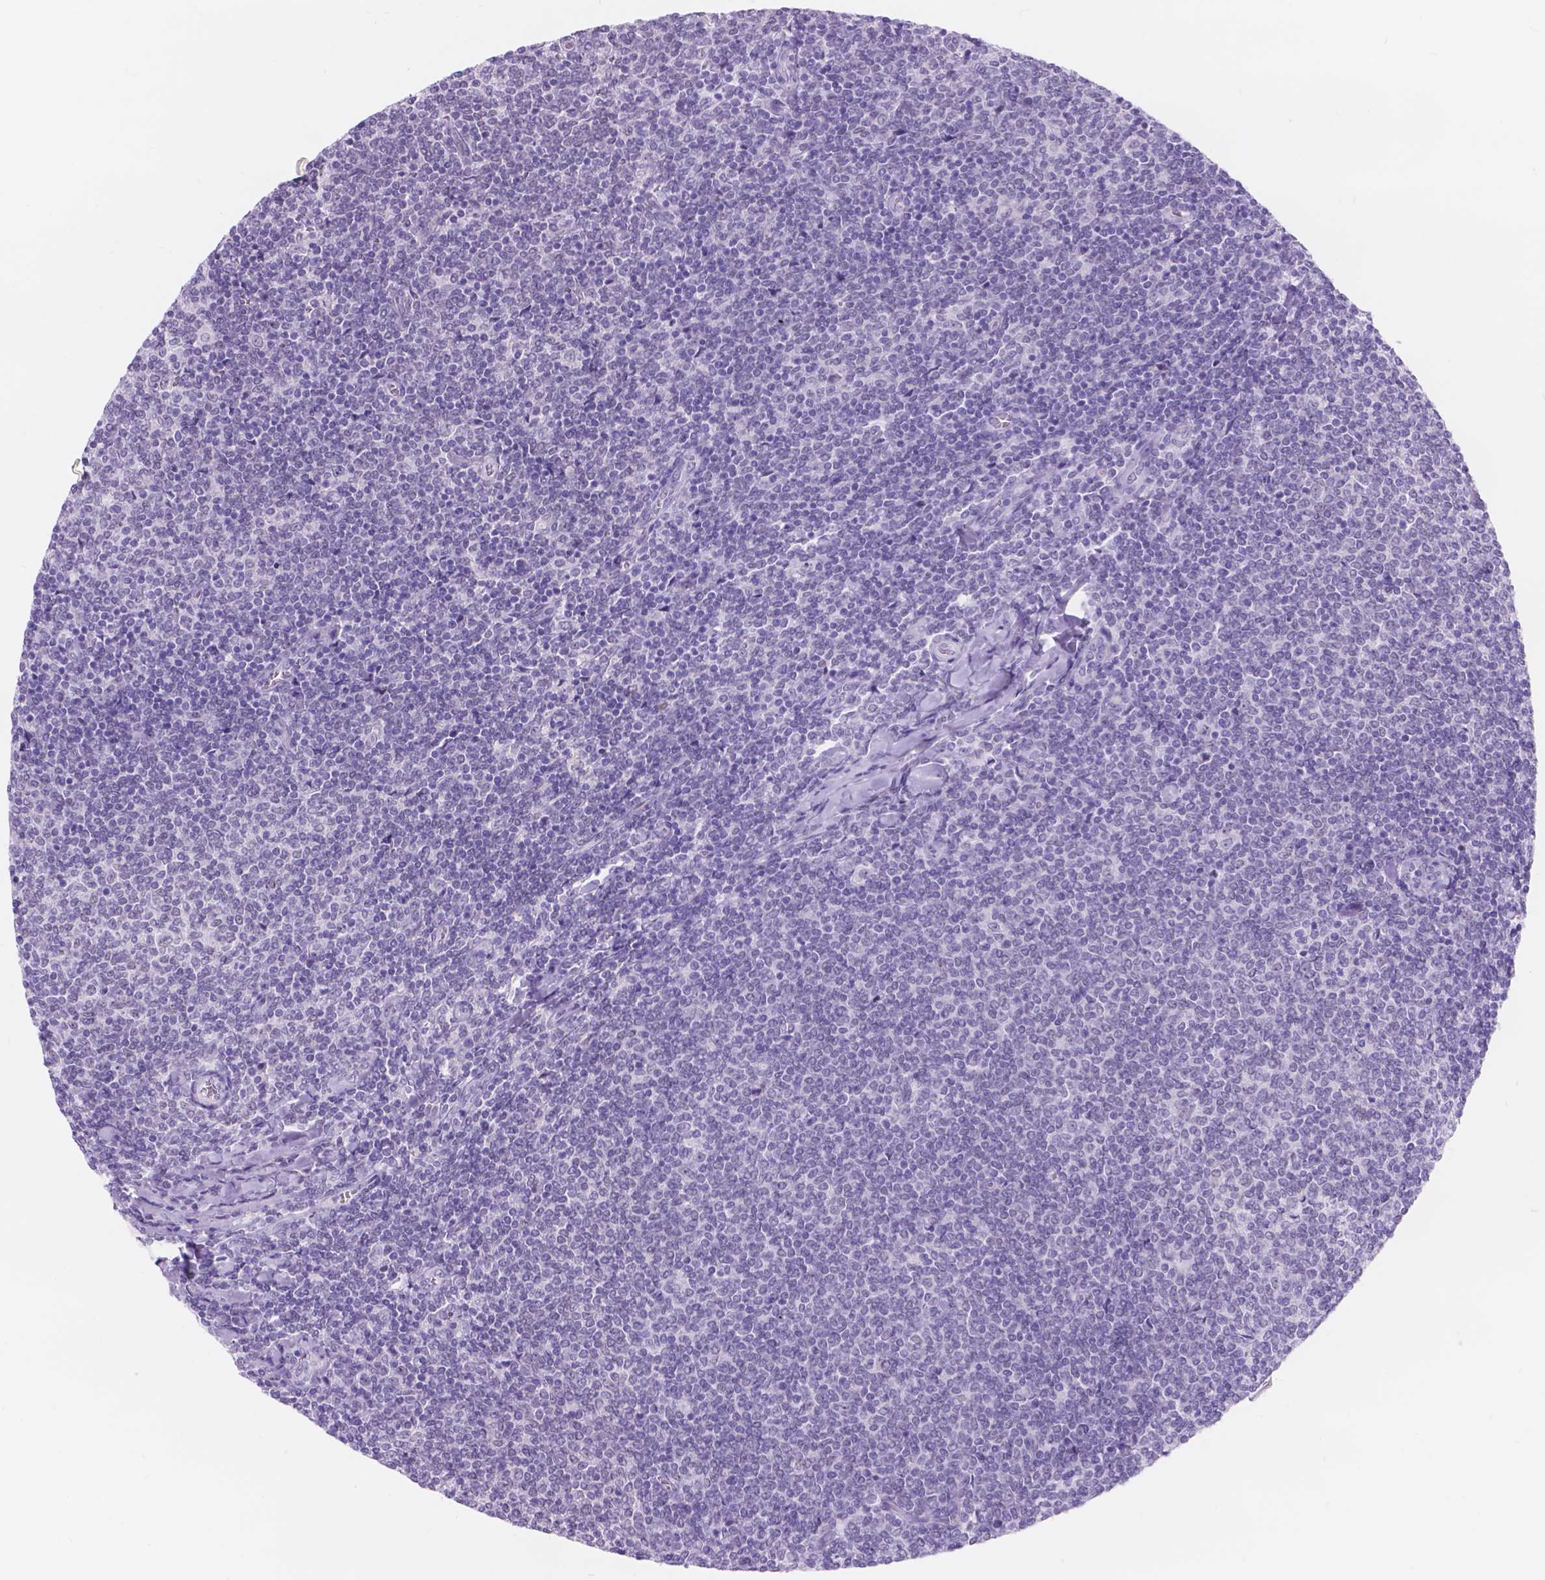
{"staining": {"intensity": "negative", "quantity": "none", "location": "none"}, "tissue": "lymphoma", "cell_type": "Tumor cells", "image_type": "cancer", "snomed": [{"axis": "morphology", "description": "Malignant lymphoma, non-Hodgkin's type, Low grade"}, {"axis": "topography", "description": "Lymph node"}], "caption": "IHC micrograph of neoplastic tissue: human lymphoma stained with DAB reveals no significant protein expression in tumor cells.", "gene": "DCC", "patient": {"sex": "male", "age": 52}}